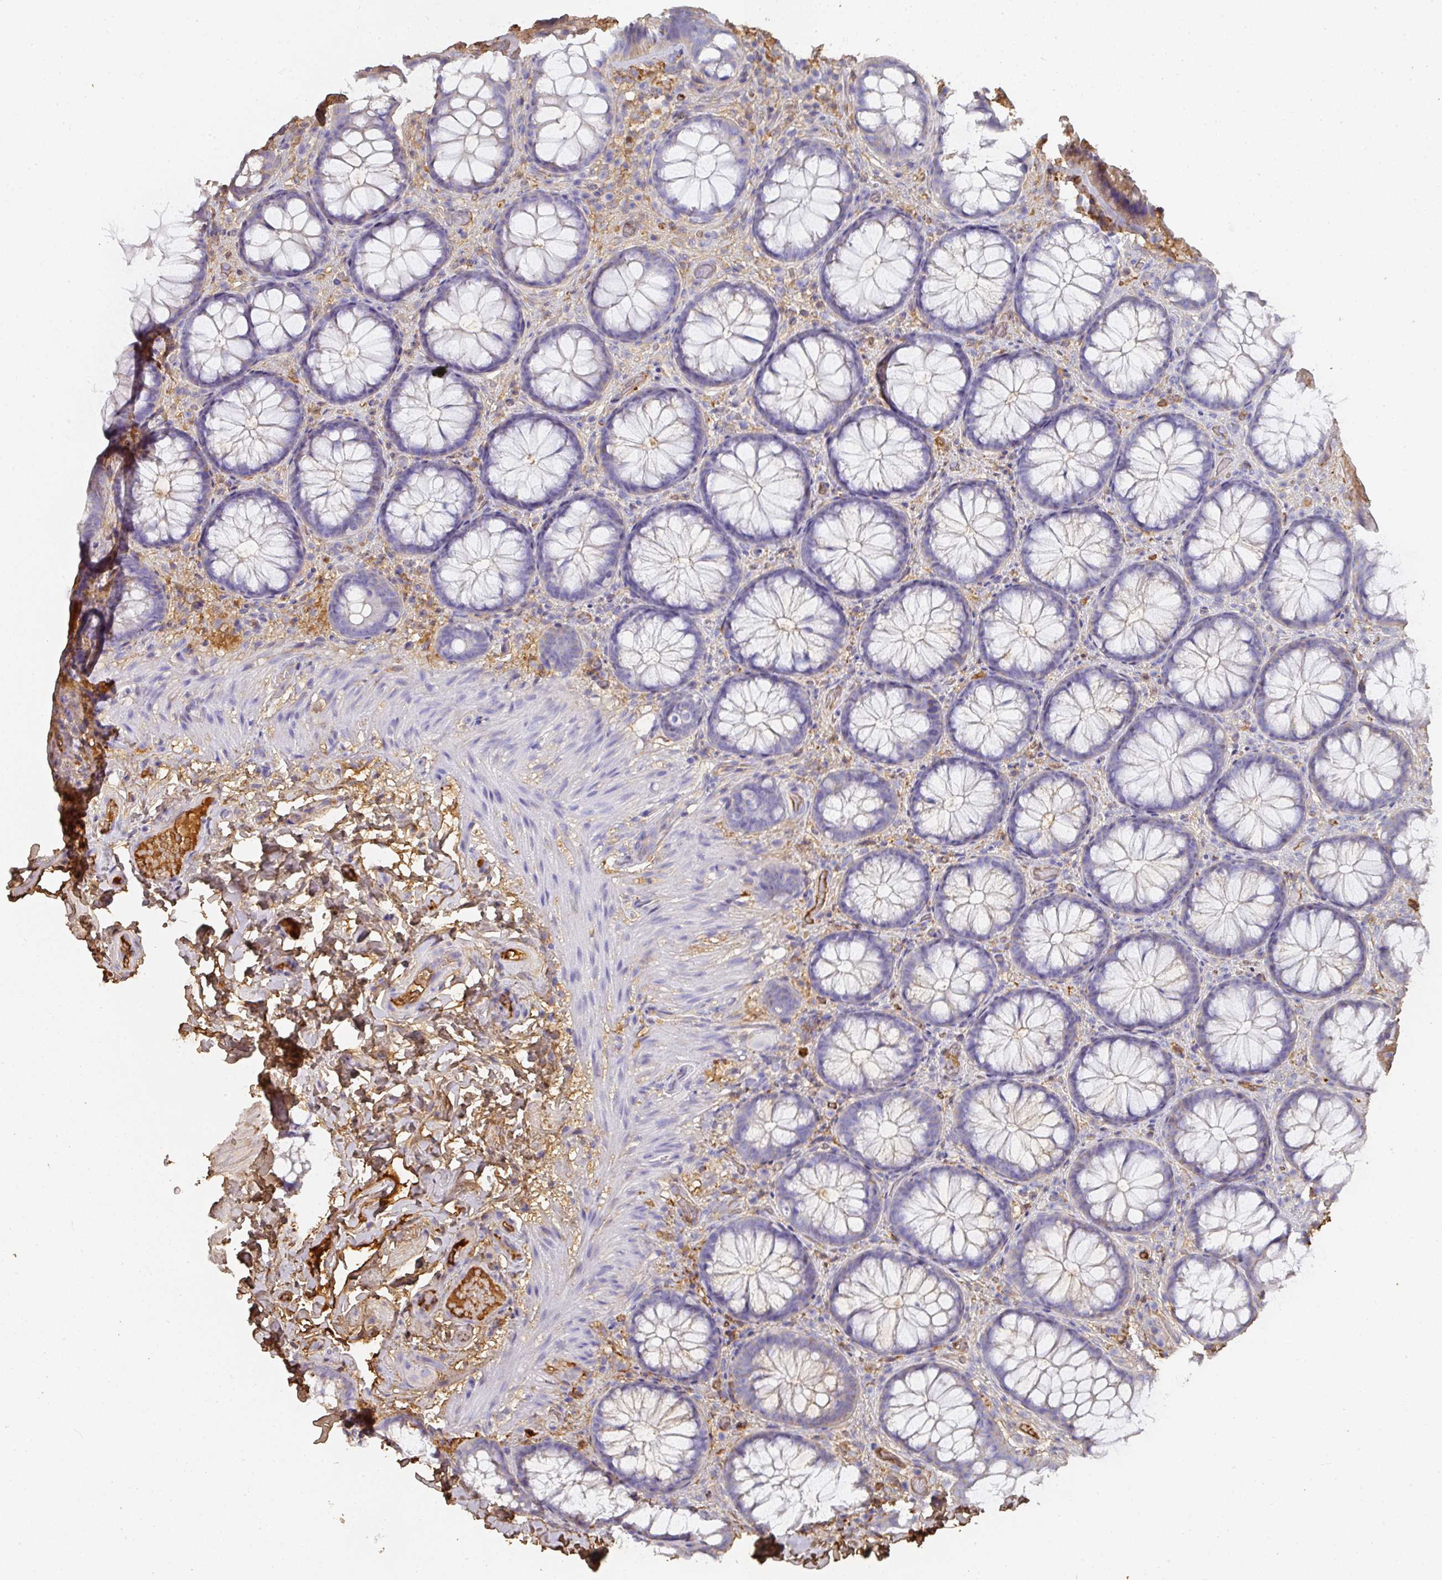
{"staining": {"intensity": "moderate", "quantity": ">75%", "location": "cytoplasmic/membranous"}, "tissue": "colon", "cell_type": "Endothelial cells", "image_type": "normal", "snomed": [{"axis": "morphology", "description": "Normal tissue, NOS"}, {"axis": "topography", "description": "Colon"}], "caption": "Unremarkable colon was stained to show a protein in brown. There is medium levels of moderate cytoplasmic/membranous positivity in approximately >75% of endothelial cells.", "gene": "ALB", "patient": {"sex": "male", "age": 46}}